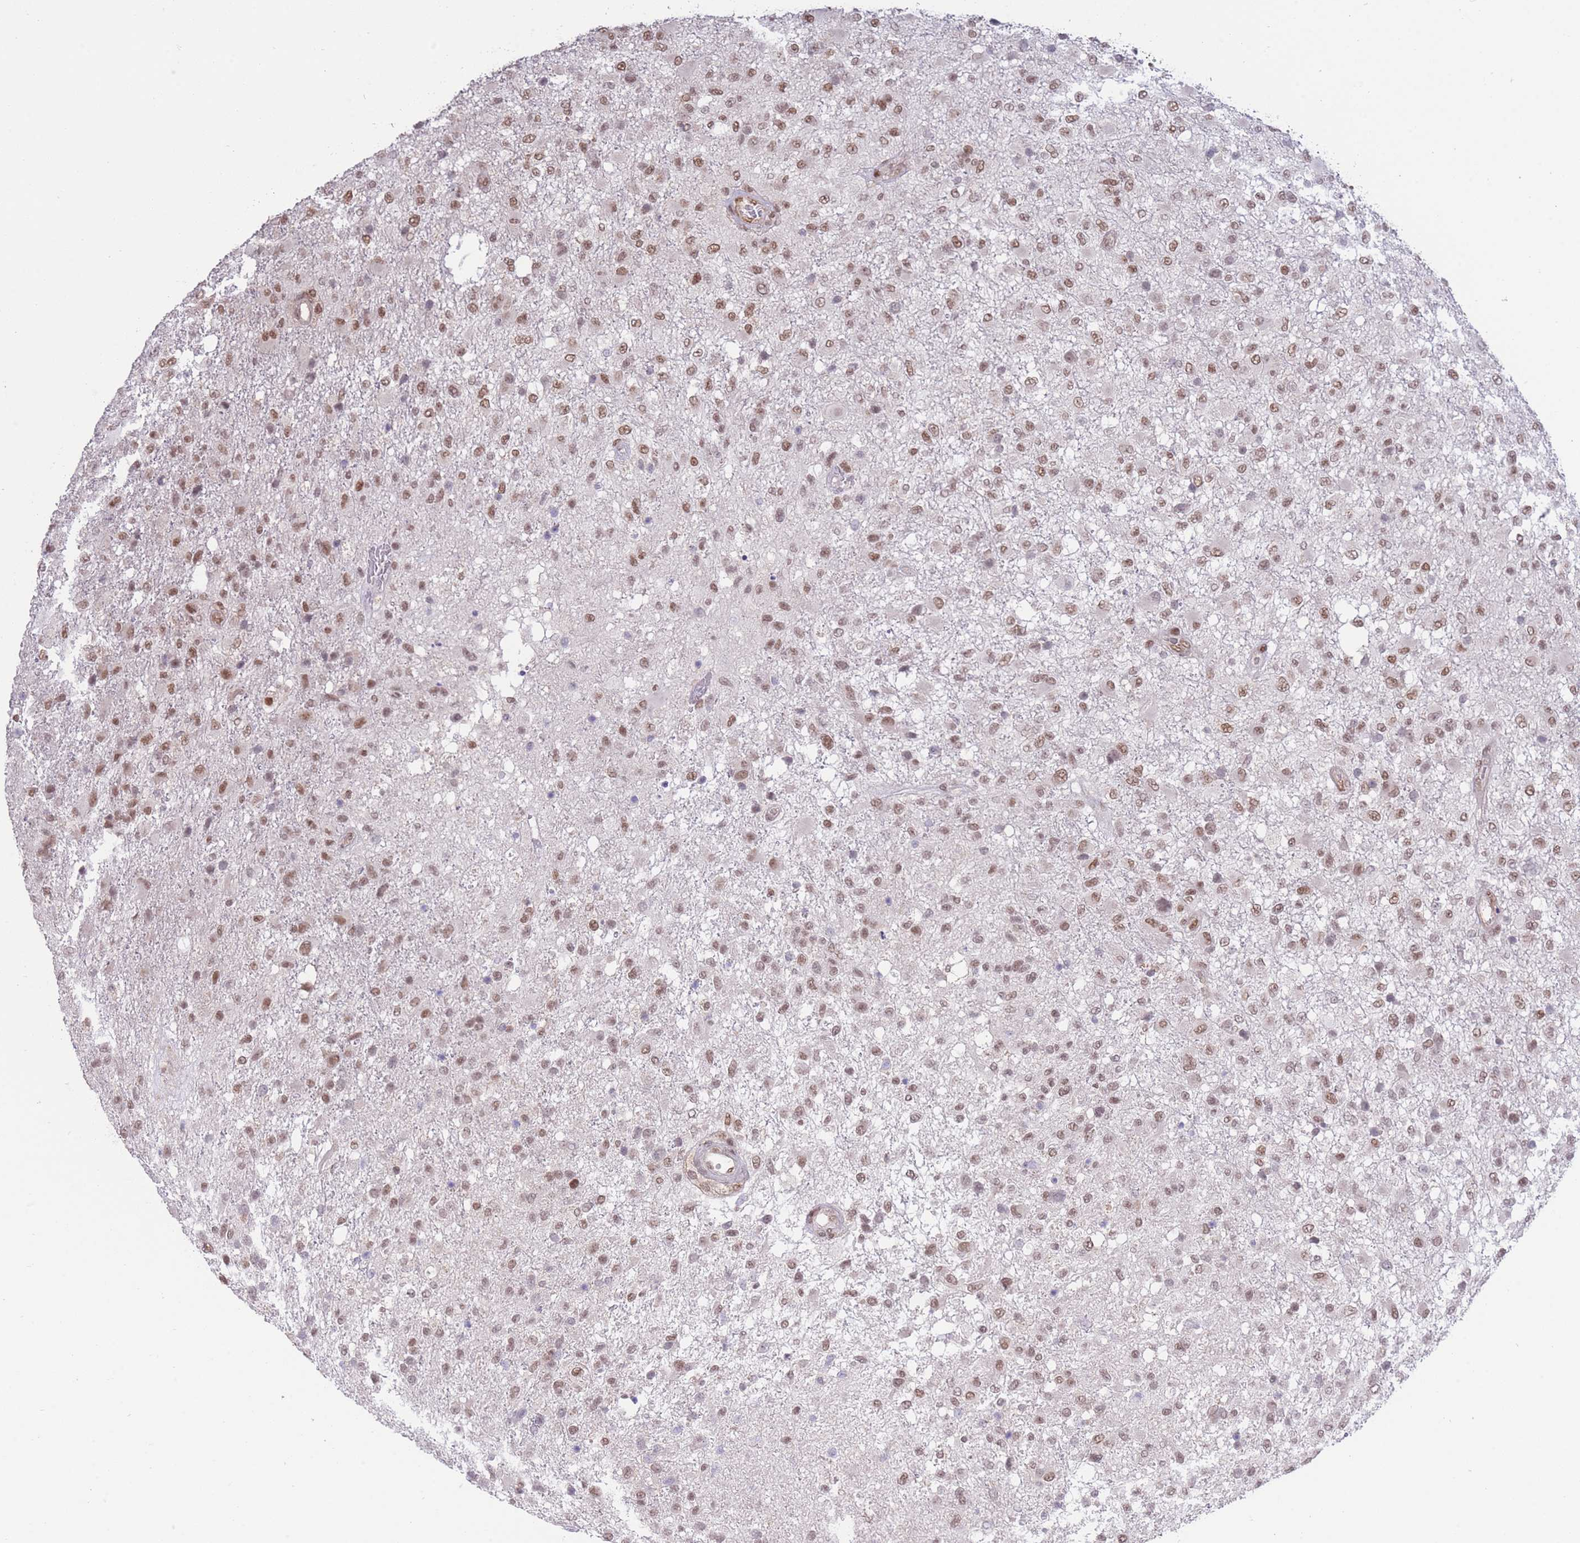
{"staining": {"intensity": "moderate", "quantity": ">75%", "location": "nuclear"}, "tissue": "glioma", "cell_type": "Tumor cells", "image_type": "cancer", "snomed": [{"axis": "morphology", "description": "Glioma, malignant, High grade"}, {"axis": "topography", "description": "Brain"}], "caption": "Immunohistochemical staining of human malignant glioma (high-grade) demonstrates medium levels of moderate nuclear protein staining in approximately >75% of tumor cells.", "gene": "CARD8", "patient": {"sex": "female", "age": 74}}